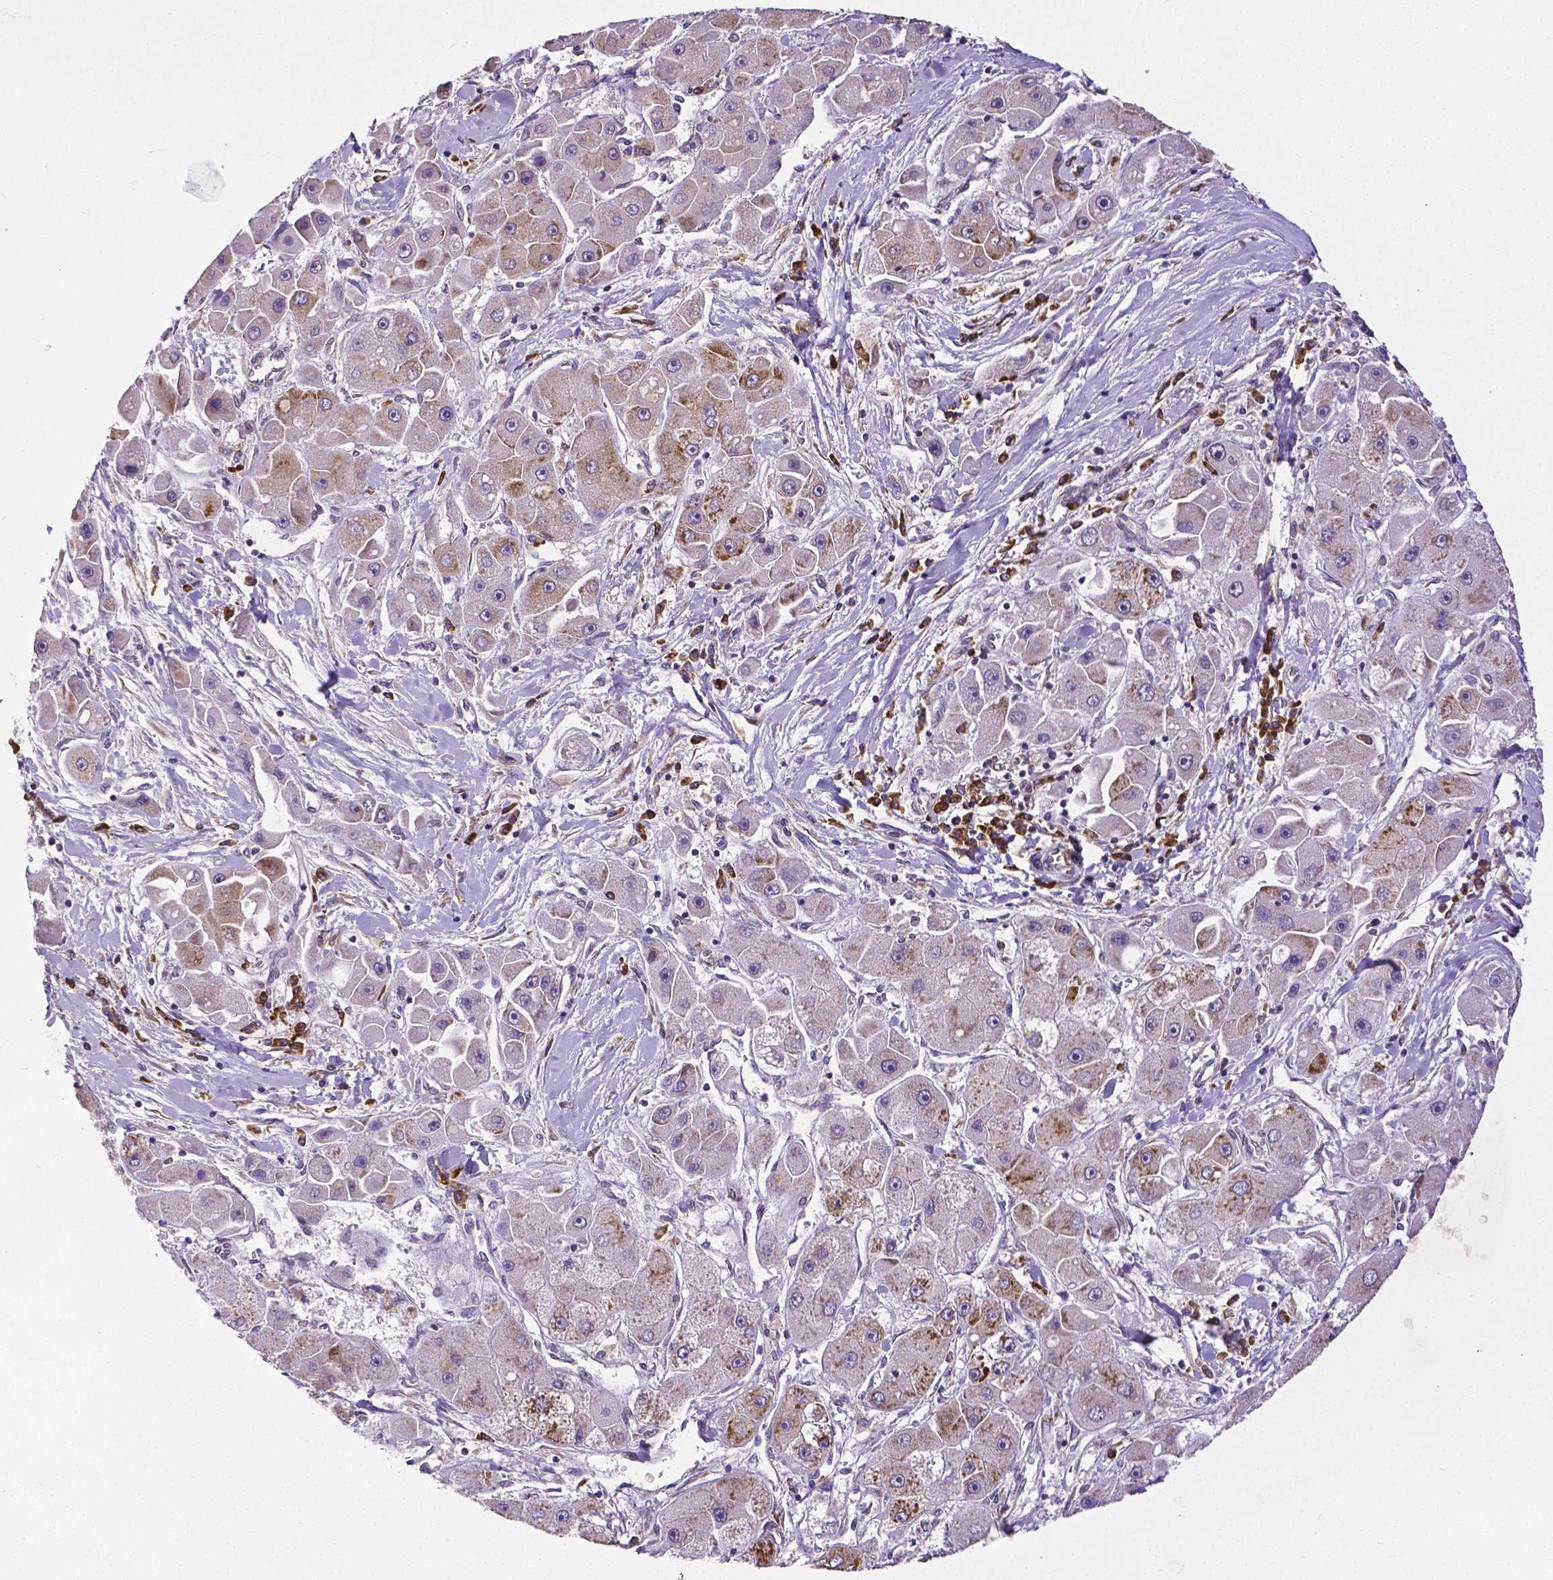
{"staining": {"intensity": "moderate", "quantity": "<25%", "location": "cytoplasmic/membranous"}, "tissue": "liver cancer", "cell_type": "Tumor cells", "image_type": "cancer", "snomed": [{"axis": "morphology", "description": "Carcinoma, Hepatocellular, NOS"}, {"axis": "topography", "description": "Liver"}], "caption": "A high-resolution micrograph shows immunohistochemistry staining of hepatocellular carcinoma (liver), which exhibits moderate cytoplasmic/membranous expression in approximately <25% of tumor cells.", "gene": "MTDH", "patient": {"sex": "male", "age": 24}}